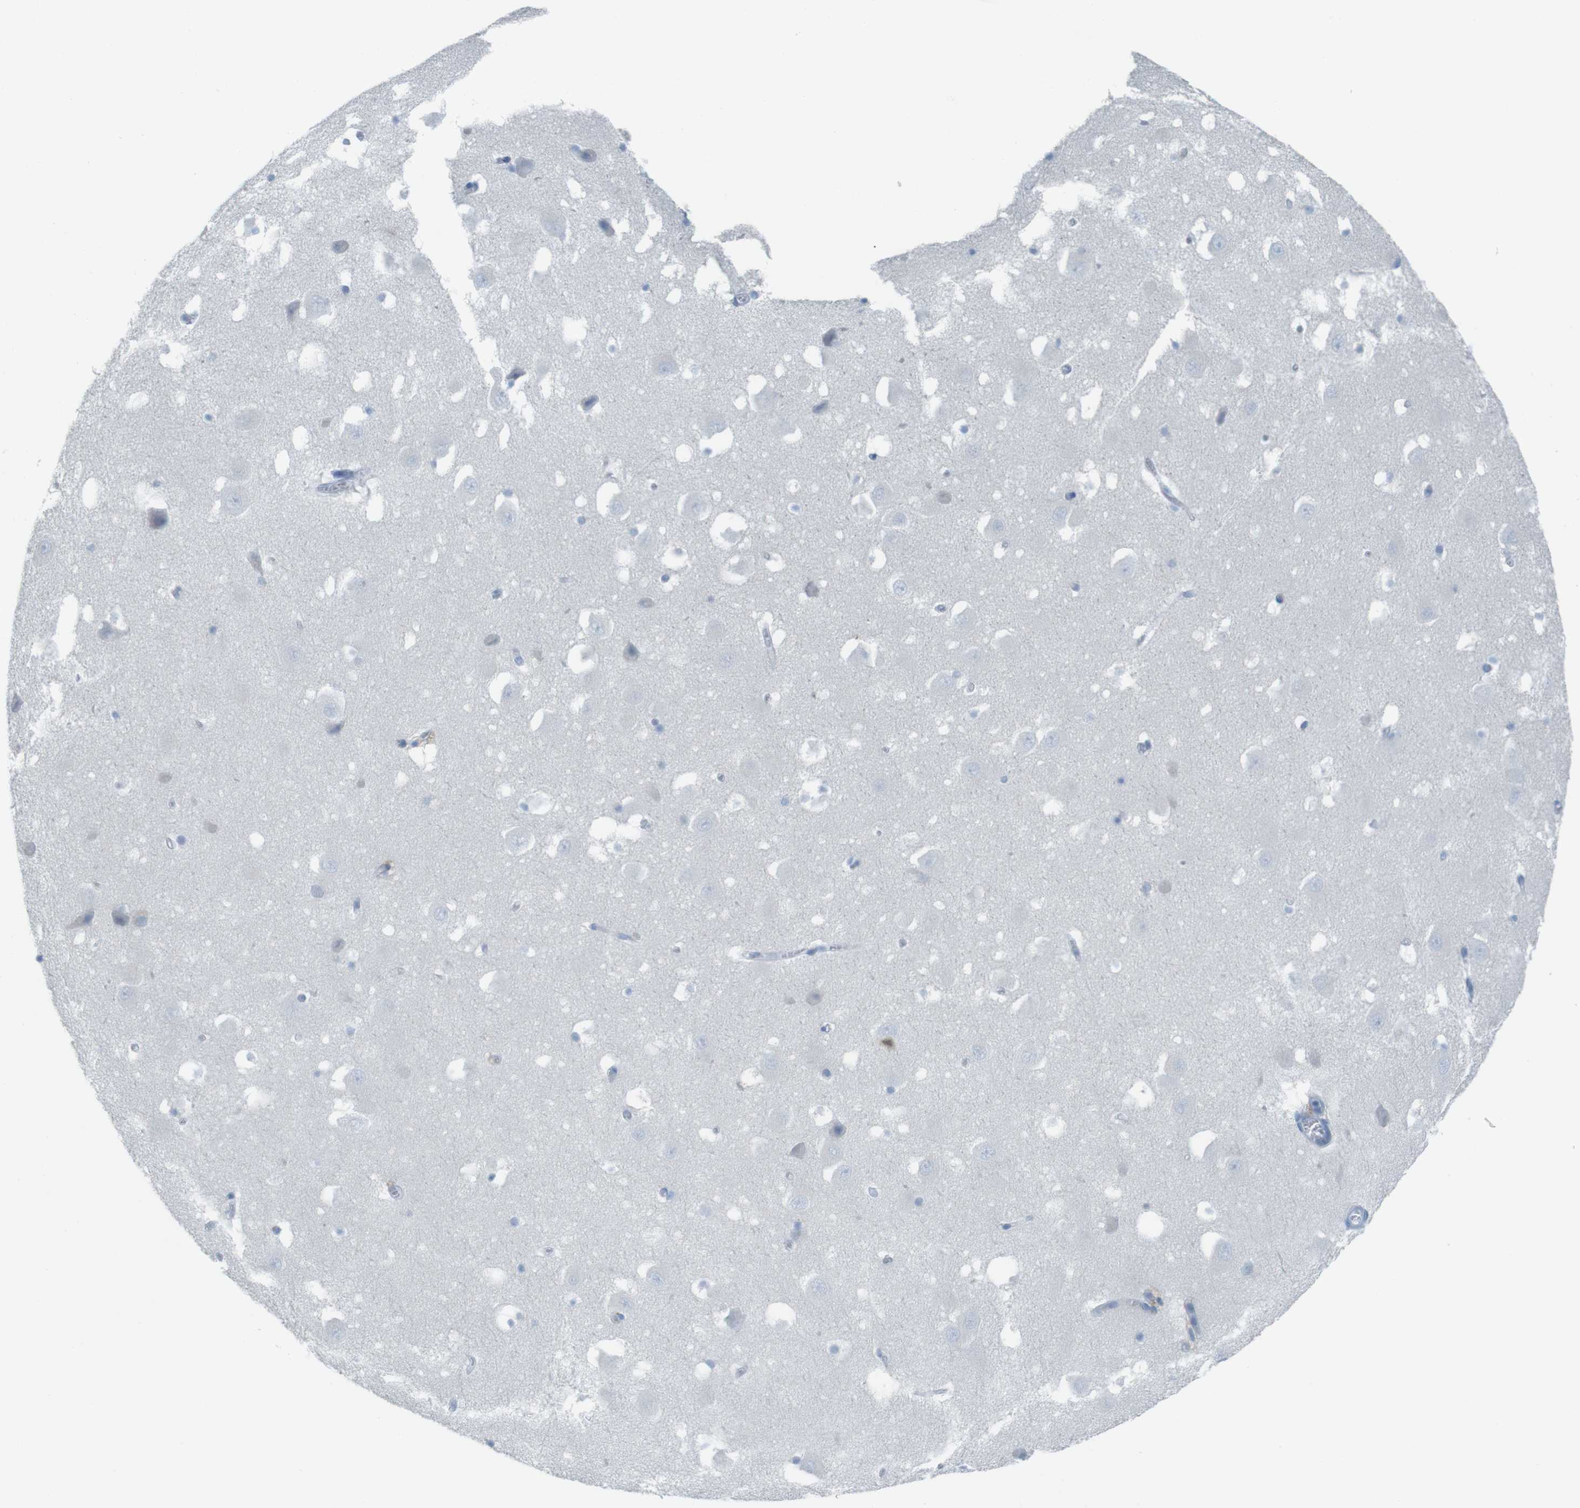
{"staining": {"intensity": "negative", "quantity": "none", "location": "none"}, "tissue": "hippocampus", "cell_type": "Glial cells", "image_type": "normal", "snomed": [{"axis": "morphology", "description": "Normal tissue, NOS"}, {"axis": "topography", "description": "Hippocampus"}], "caption": "Immunohistochemistry (IHC) of unremarkable human hippocampus reveals no positivity in glial cells.", "gene": "YIPF1", "patient": {"sex": "male", "age": 45}}